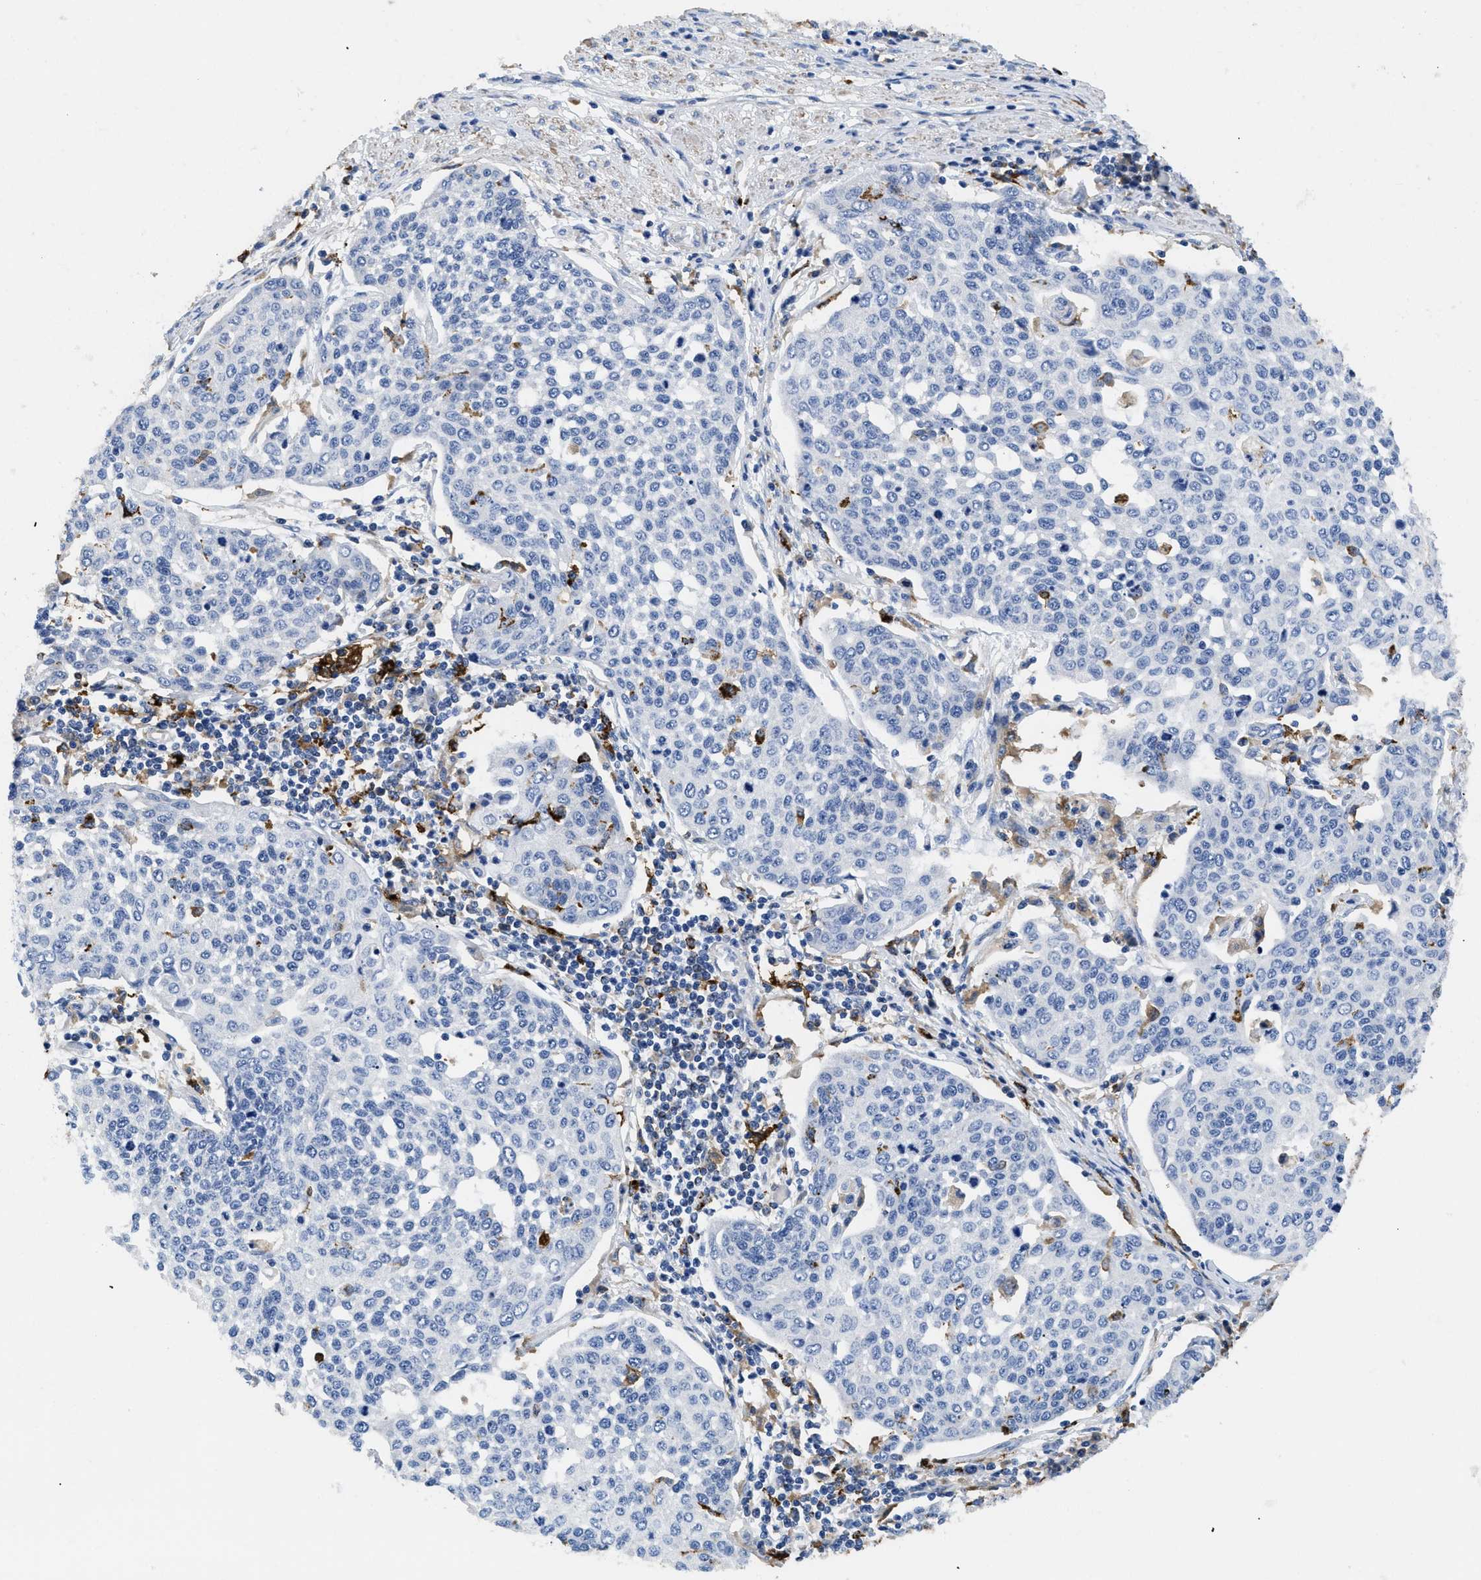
{"staining": {"intensity": "negative", "quantity": "none", "location": "none"}, "tissue": "cervical cancer", "cell_type": "Tumor cells", "image_type": "cancer", "snomed": [{"axis": "morphology", "description": "Squamous cell carcinoma, NOS"}, {"axis": "topography", "description": "Cervix"}], "caption": "Tumor cells show no significant protein positivity in cervical cancer (squamous cell carcinoma). (Stains: DAB IHC with hematoxylin counter stain, Microscopy: brightfield microscopy at high magnification).", "gene": "HLA-DPA1", "patient": {"sex": "female", "age": 34}}